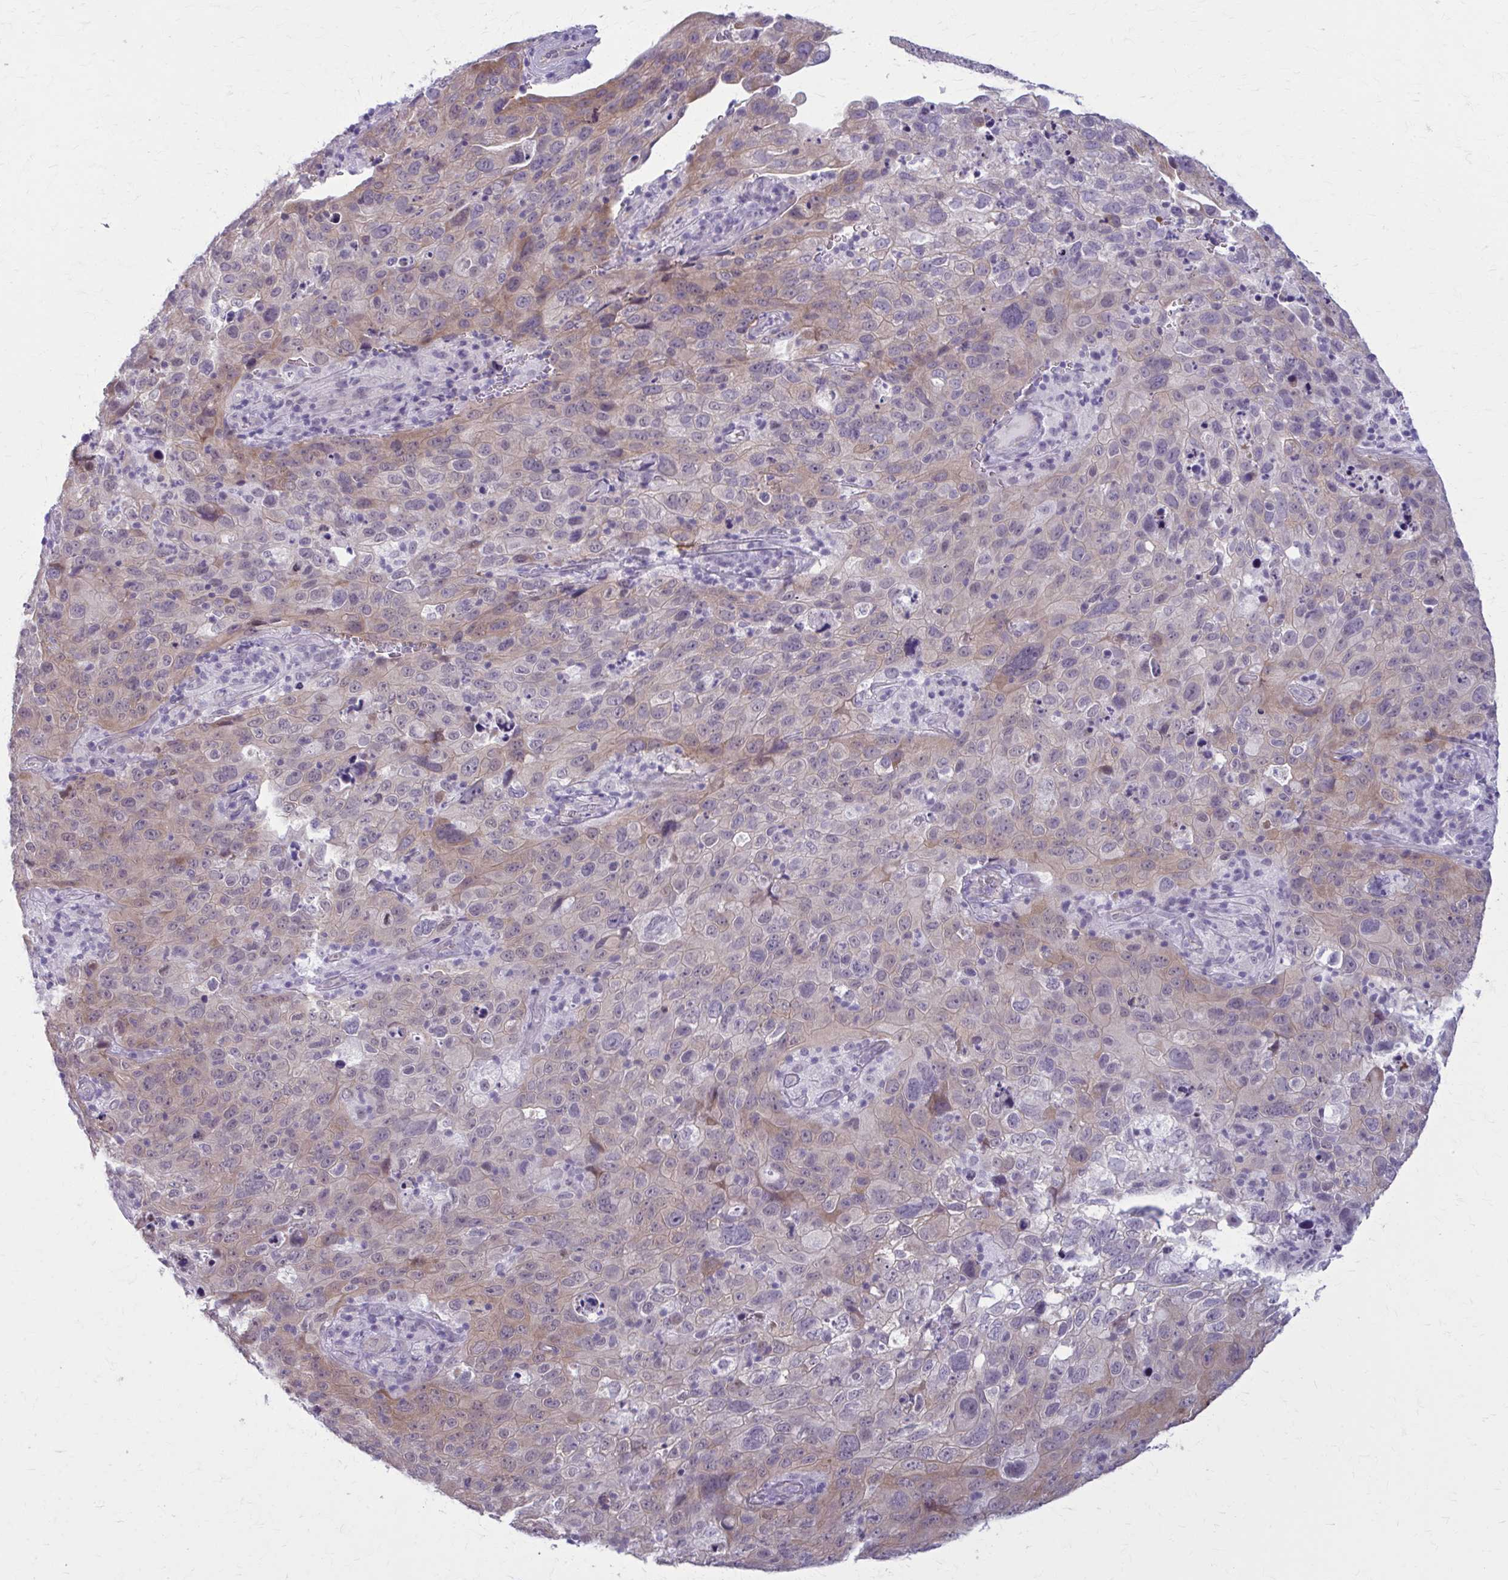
{"staining": {"intensity": "weak", "quantity": "25%-75%", "location": "cytoplasmic/membranous"}, "tissue": "cervical cancer", "cell_type": "Tumor cells", "image_type": "cancer", "snomed": [{"axis": "morphology", "description": "Squamous cell carcinoma, NOS"}, {"axis": "topography", "description": "Cervix"}], "caption": "Immunohistochemistry (IHC) of human cervical squamous cell carcinoma reveals low levels of weak cytoplasmic/membranous positivity in approximately 25%-75% of tumor cells.", "gene": "NUMBL", "patient": {"sex": "female", "age": 44}}